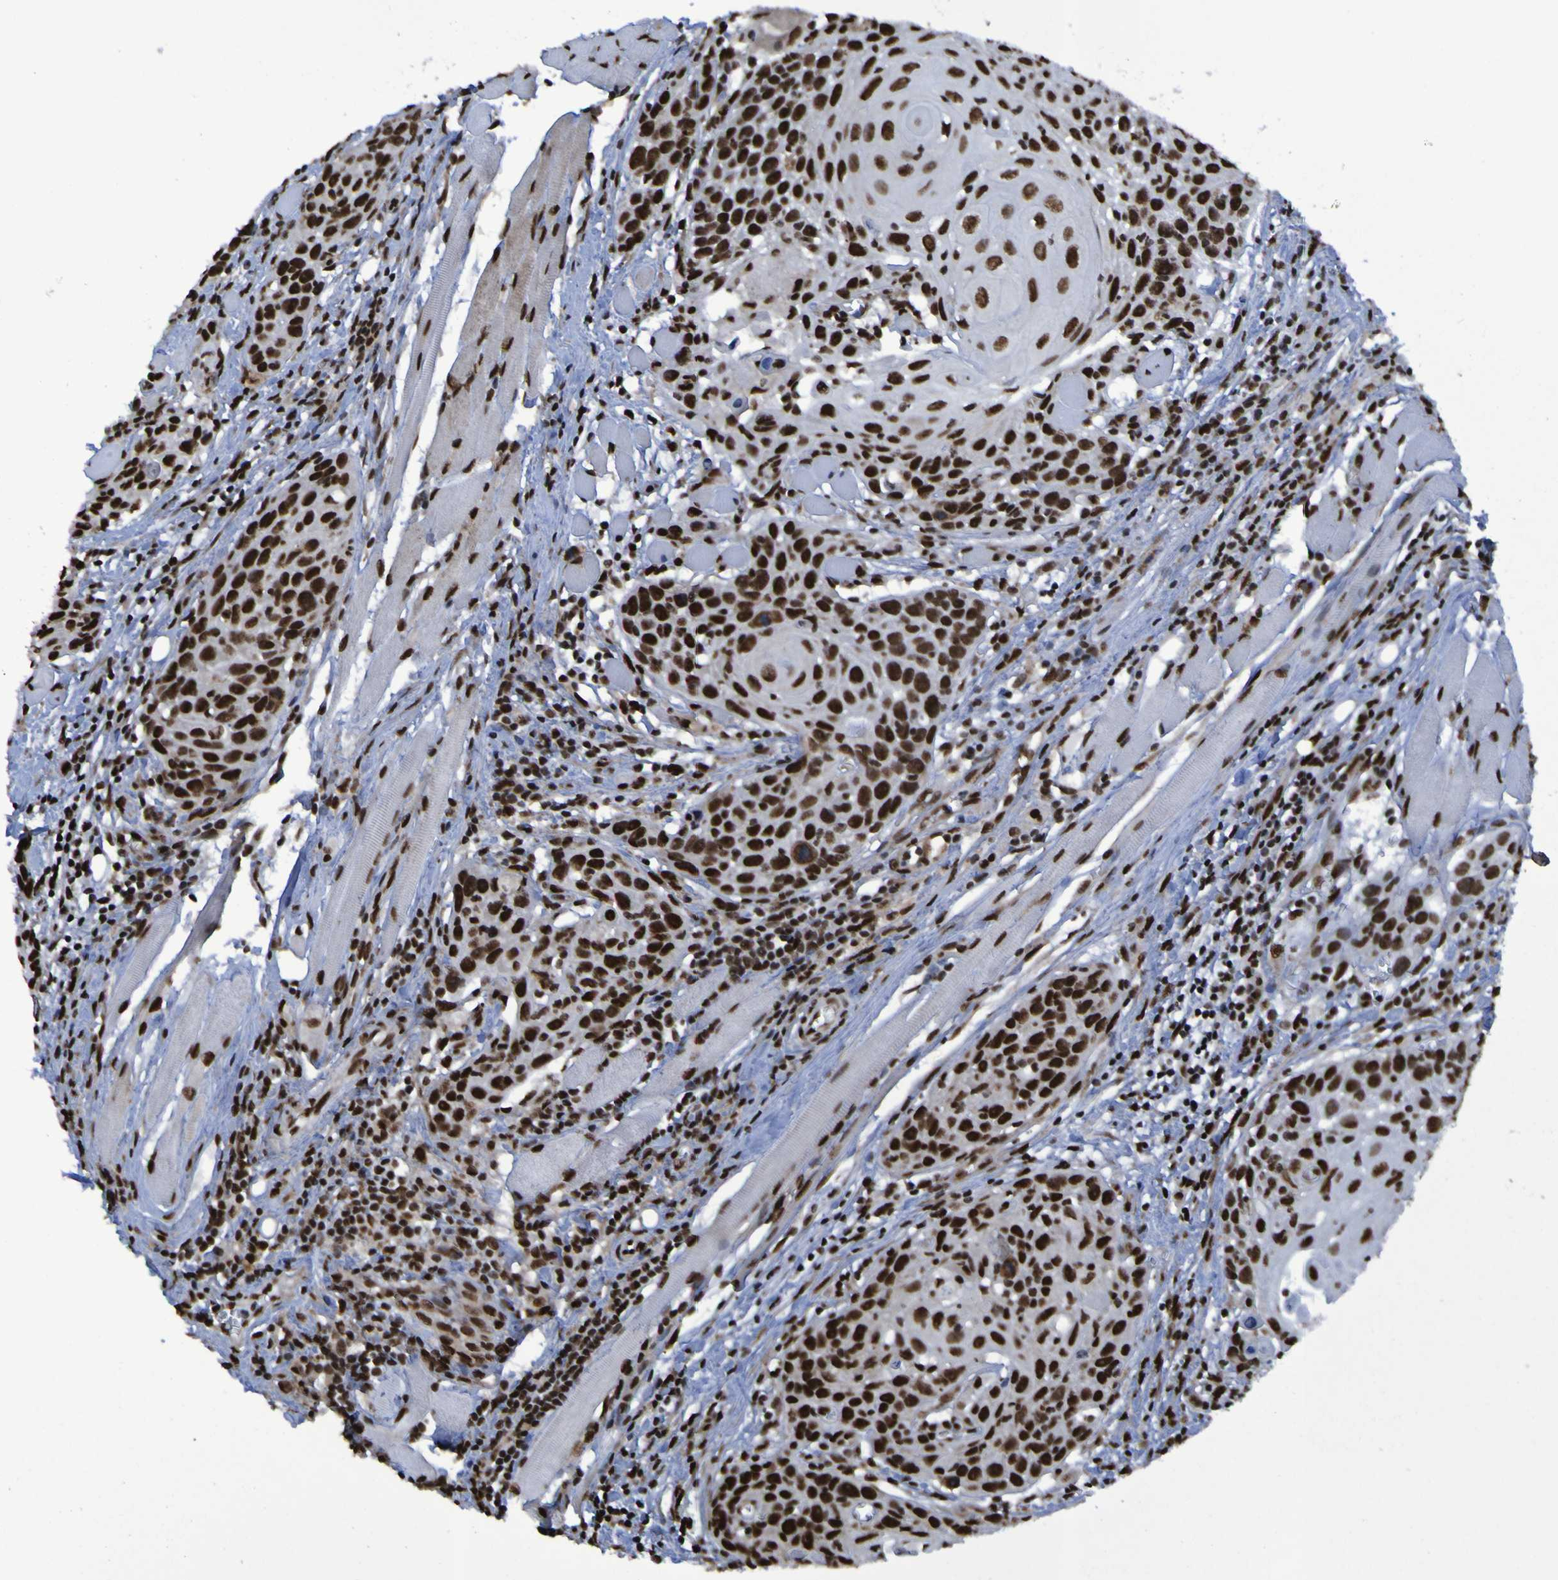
{"staining": {"intensity": "strong", "quantity": ">75%", "location": "nuclear"}, "tissue": "head and neck cancer", "cell_type": "Tumor cells", "image_type": "cancer", "snomed": [{"axis": "morphology", "description": "Squamous cell carcinoma, NOS"}, {"axis": "topography", "description": "Oral tissue"}, {"axis": "topography", "description": "Head-Neck"}], "caption": "Strong nuclear expression for a protein is identified in approximately >75% of tumor cells of squamous cell carcinoma (head and neck) using immunohistochemistry.", "gene": "HNRNPR", "patient": {"sex": "female", "age": 50}}